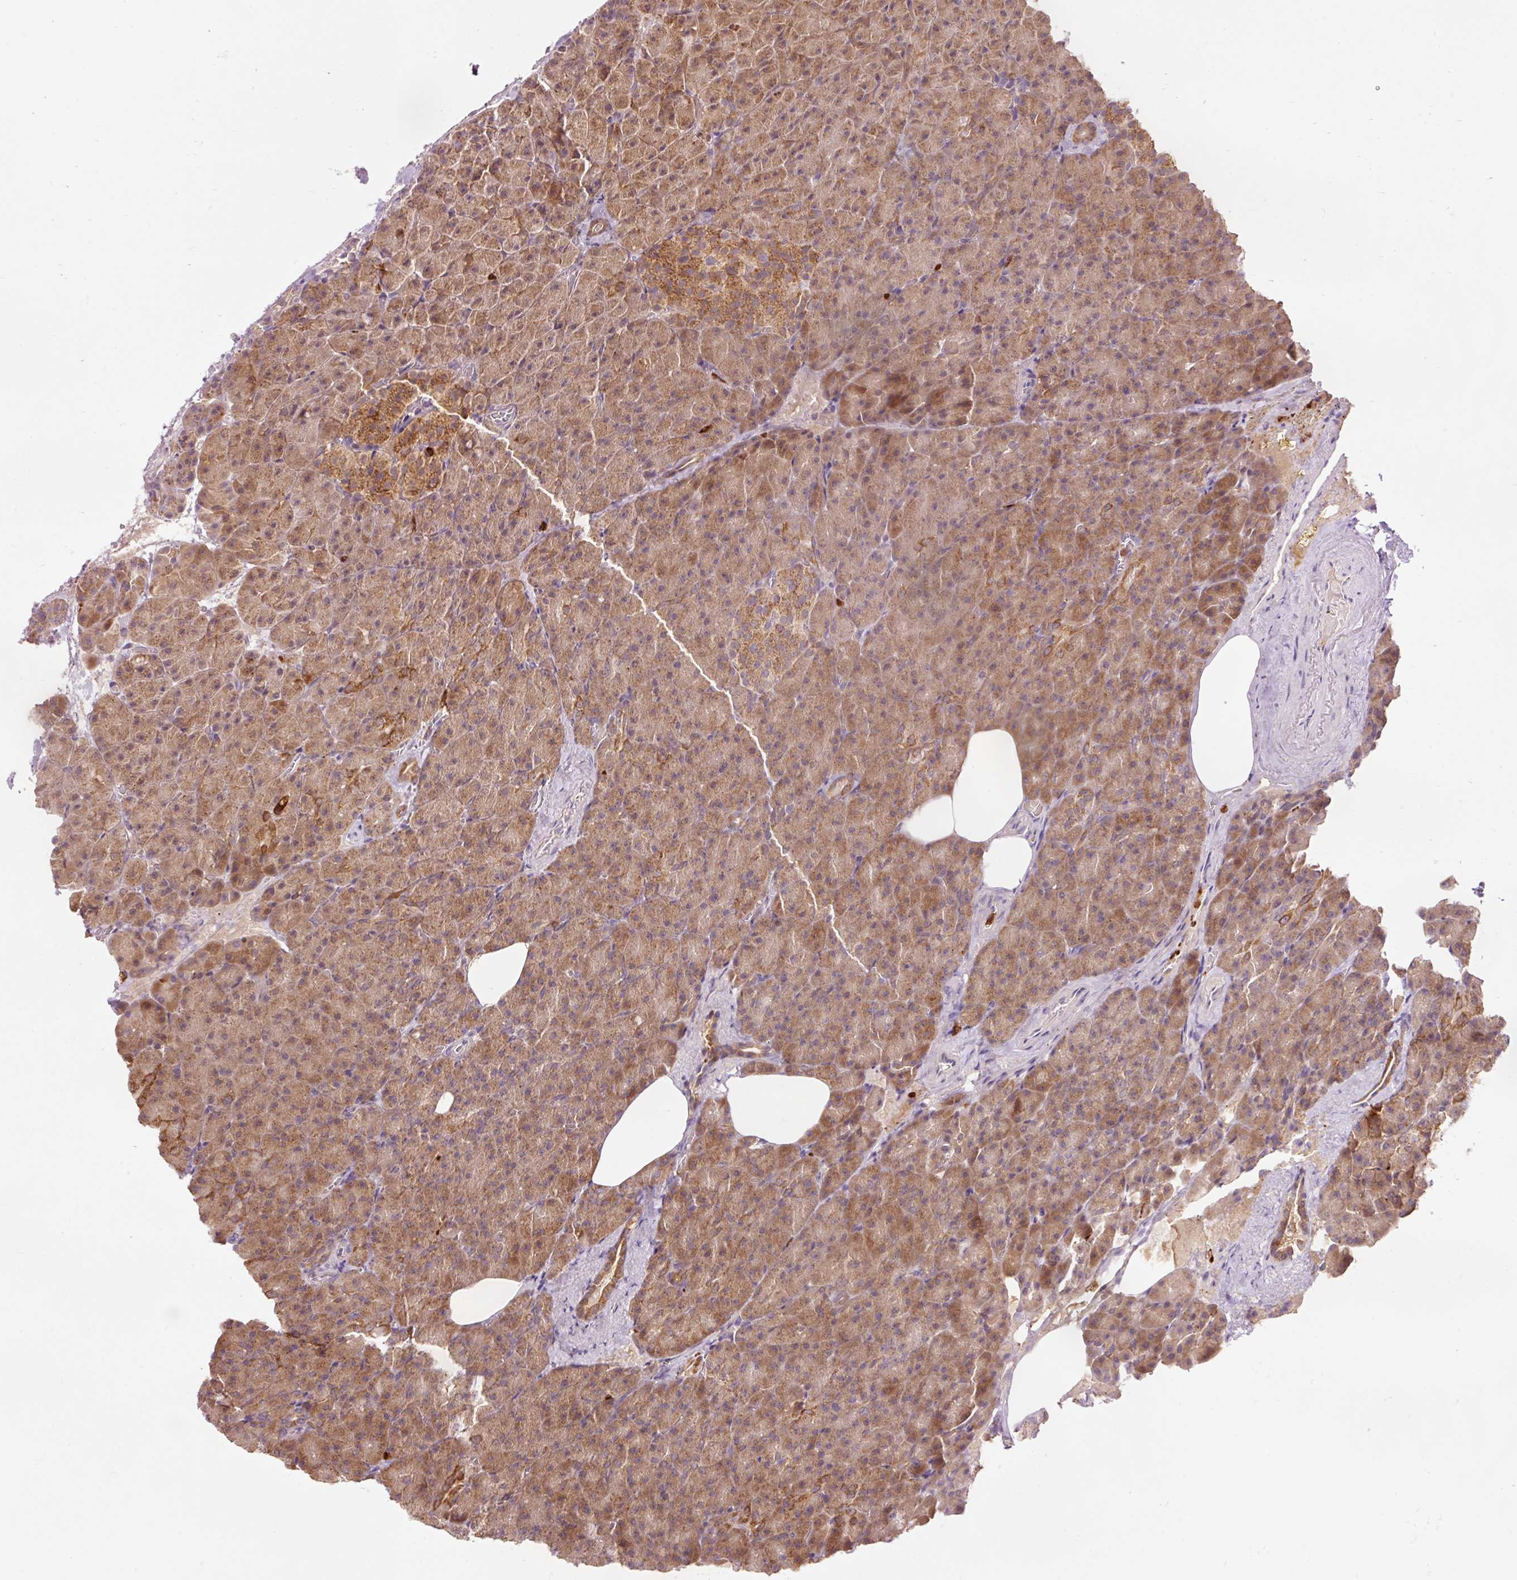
{"staining": {"intensity": "moderate", "quantity": ">75%", "location": "cytoplasmic/membranous"}, "tissue": "pancreas", "cell_type": "Exocrine glandular cells", "image_type": "normal", "snomed": [{"axis": "morphology", "description": "Normal tissue, NOS"}, {"axis": "topography", "description": "Pancreas"}], "caption": "Pancreas stained for a protein (brown) exhibits moderate cytoplasmic/membranous positive expression in approximately >75% of exocrine glandular cells.", "gene": "PRDX5", "patient": {"sex": "female", "age": 74}}